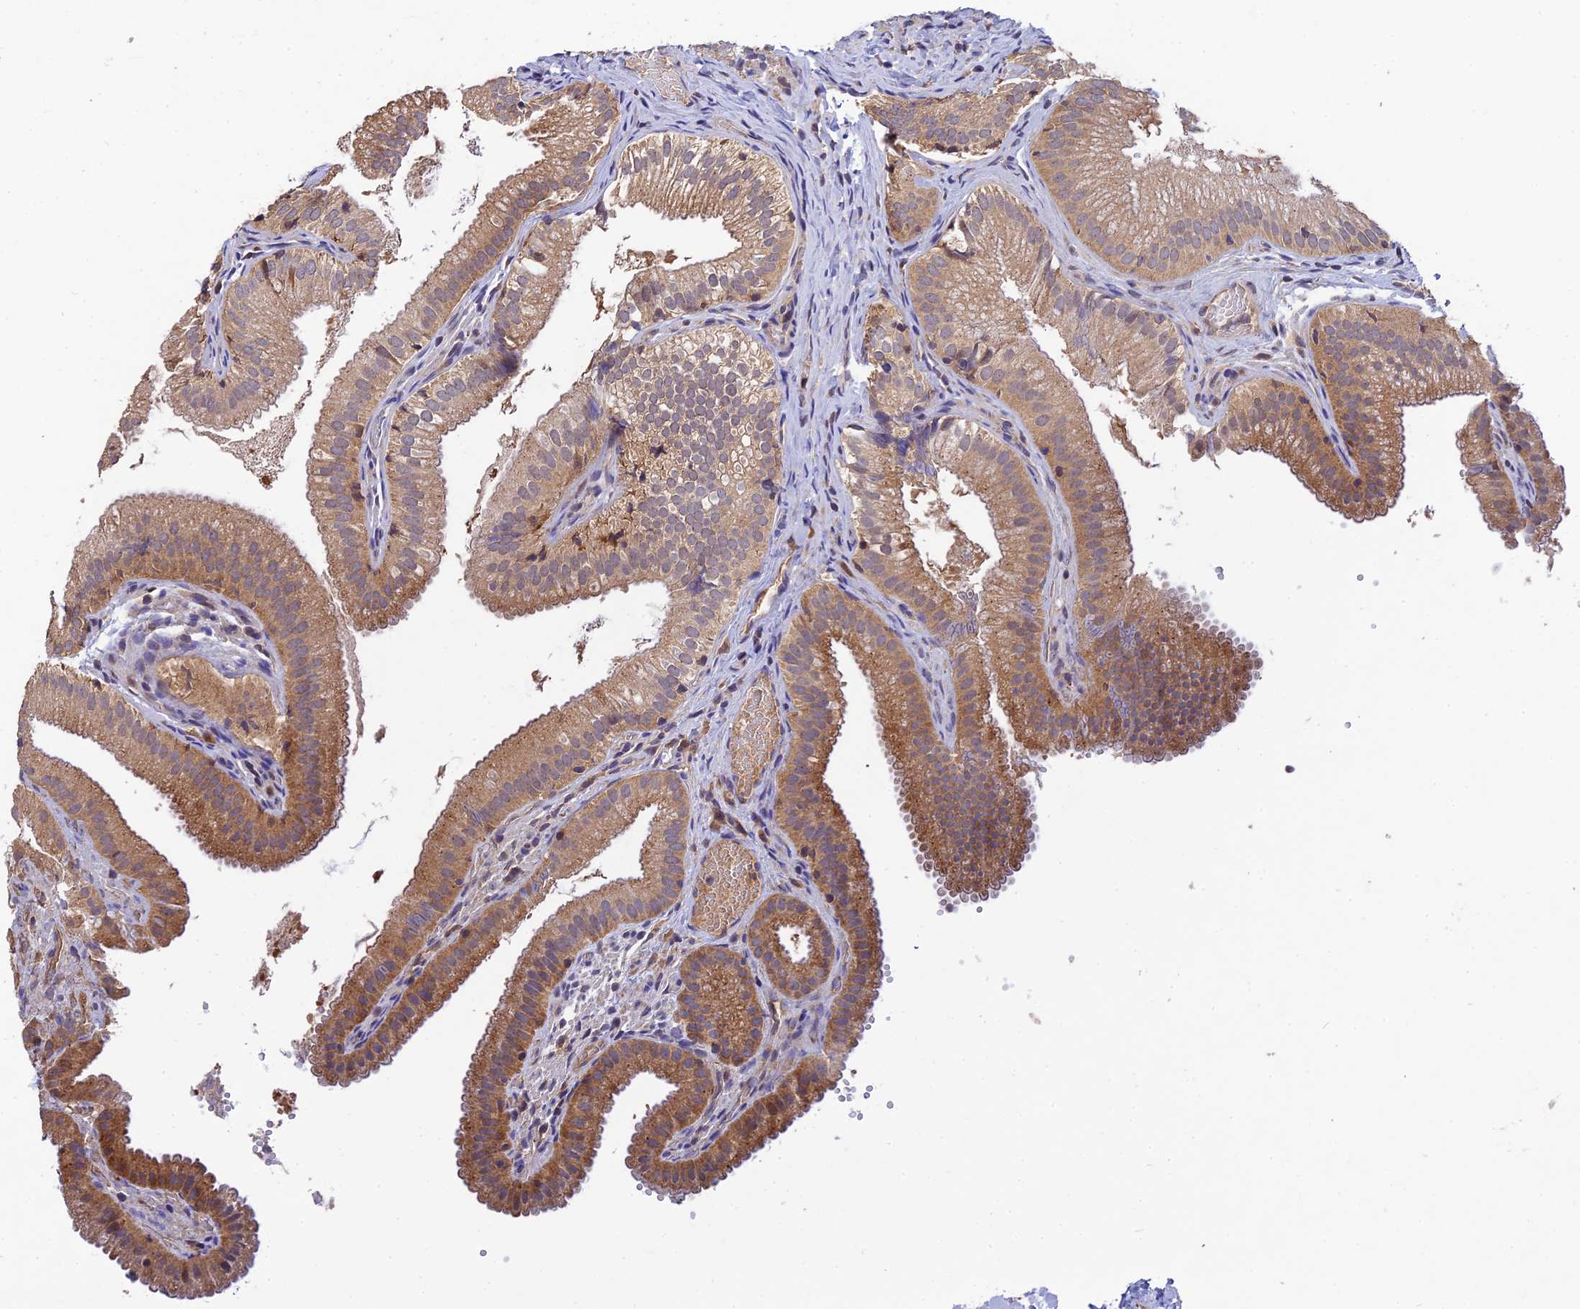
{"staining": {"intensity": "moderate", "quantity": ">75%", "location": "cytoplasmic/membranous"}, "tissue": "gallbladder", "cell_type": "Glandular cells", "image_type": "normal", "snomed": [{"axis": "morphology", "description": "Normal tissue, NOS"}, {"axis": "topography", "description": "Gallbladder"}], "caption": "Glandular cells display medium levels of moderate cytoplasmic/membranous expression in approximately >75% of cells in normal gallbladder.", "gene": "DENND5B", "patient": {"sex": "female", "age": 30}}